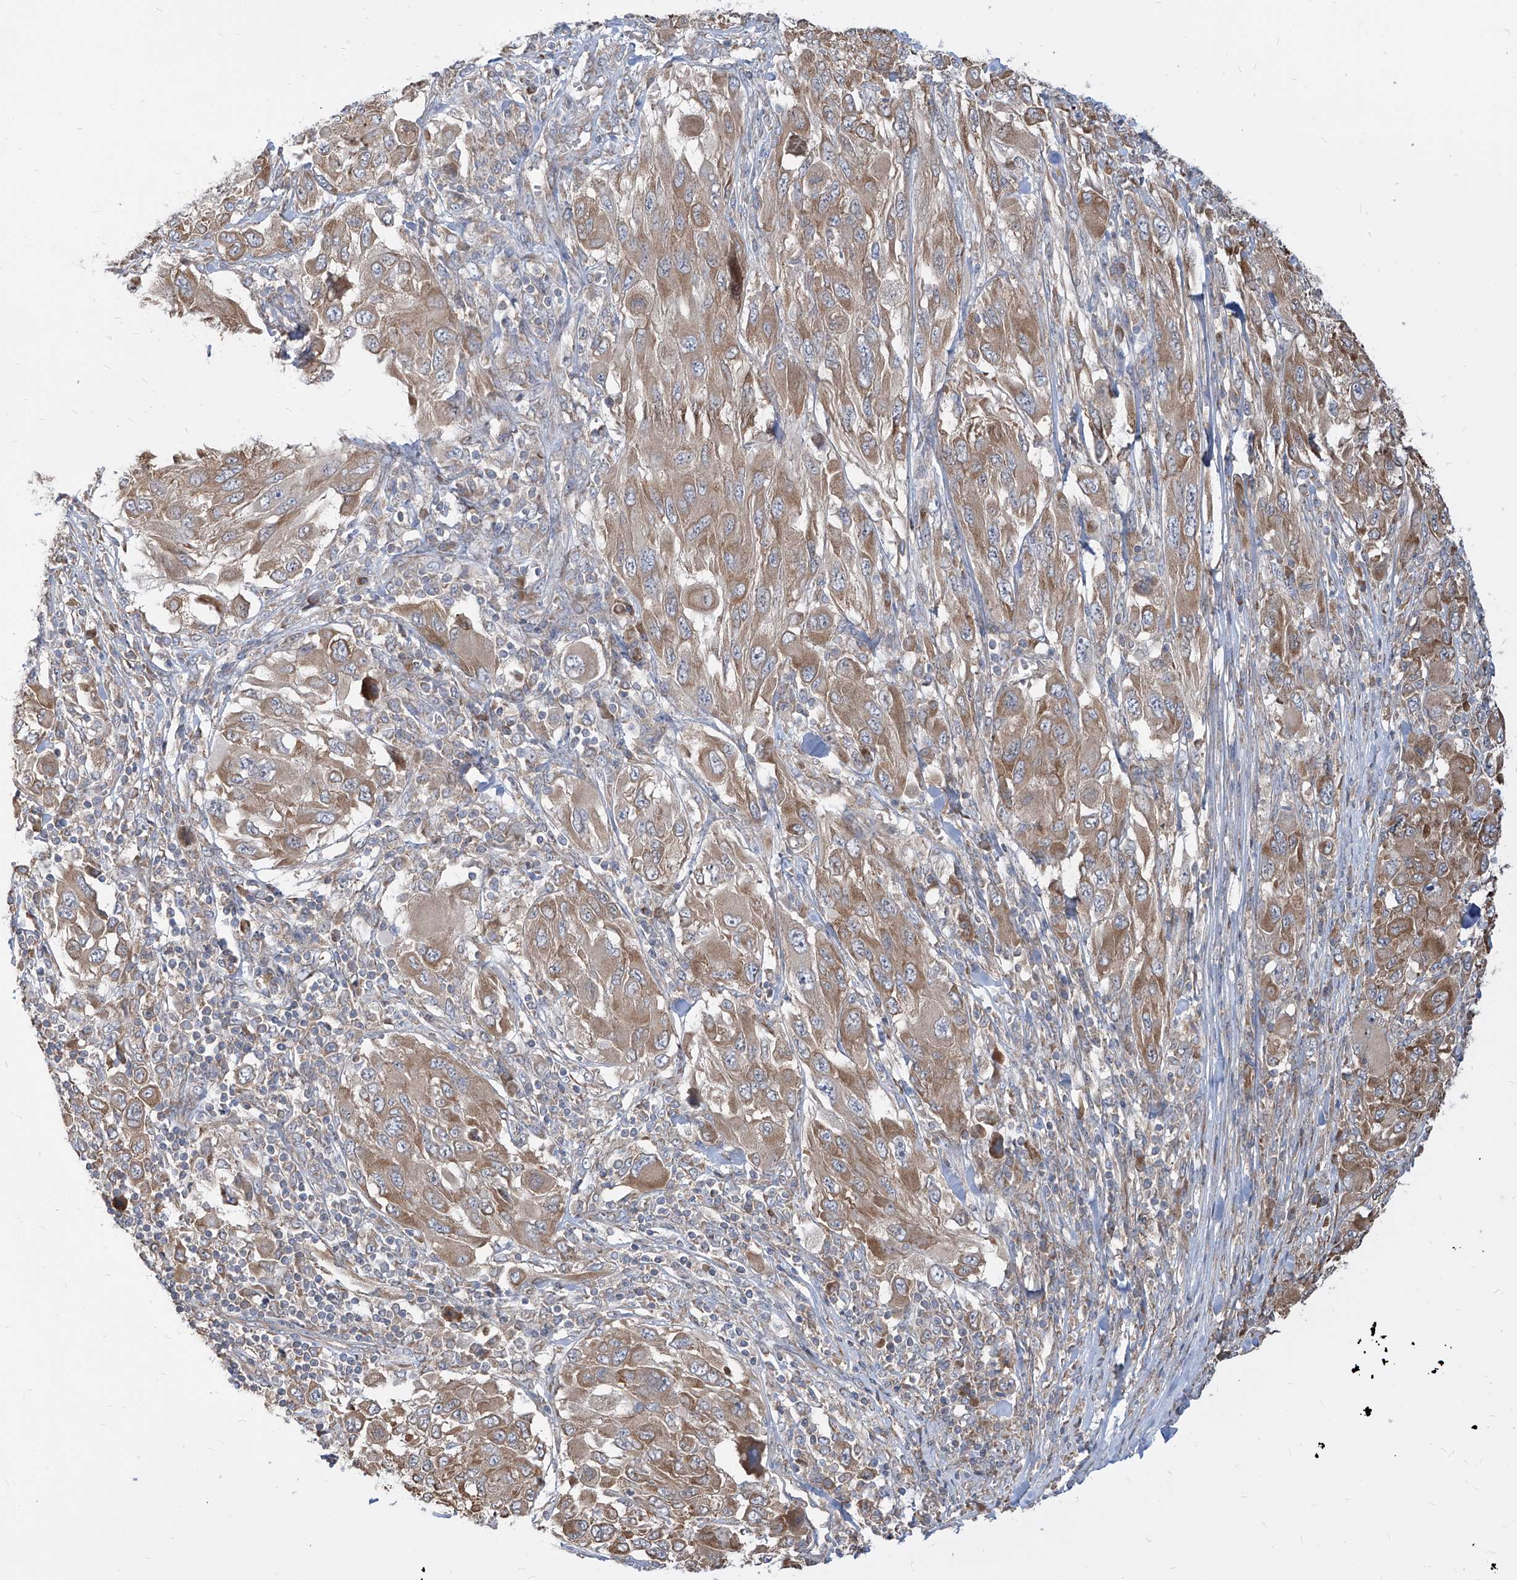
{"staining": {"intensity": "moderate", "quantity": ">75%", "location": "cytoplasmic/membranous"}, "tissue": "melanoma", "cell_type": "Tumor cells", "image_type": "cancer", "snomed": [{"axis": "morphology", "description": "Malignant melanoma, NOS"}, {"axis": "topography", "description": "Skin"}], "caption": "Immunohistochemical staining of human malignant melanoma reveals moderate cytoplasmic/membranous protein expression in approximately >75% of tumor cells.", "gene": "FAM83B", "patient": {"sex": "female", "age": 91}}